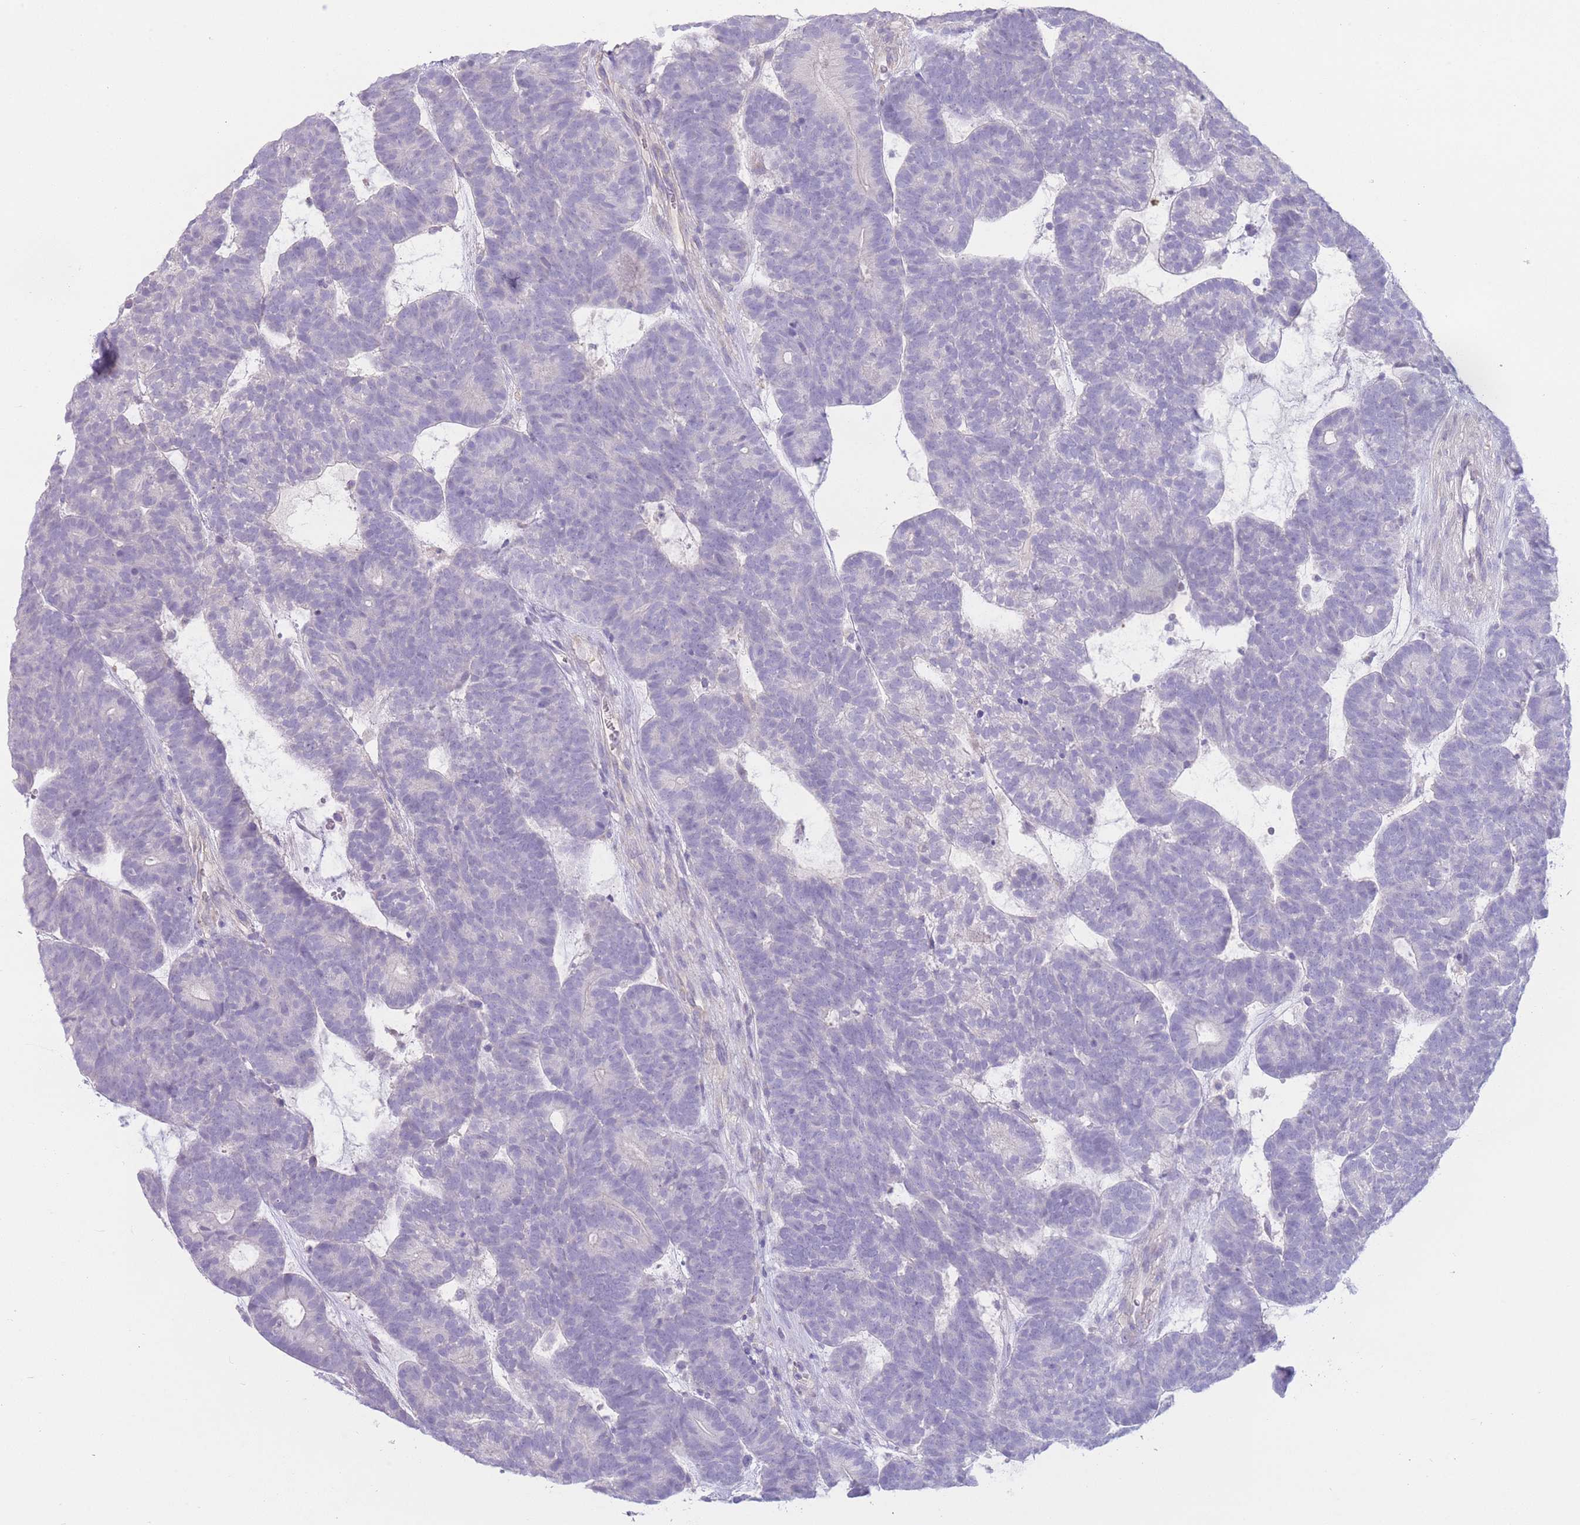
{"staining": {"intensity": "negative", "quantity": "none", "location": "none"}, "tissue": "head and neck cancer", "cell_type": "Tumor cells", "image_type": "cancer", "snomed": [{"axis": "morphology", "description": "Adenocarcinoma, NOS"}, {"axis": "topography", "description": "Head-Neck"}], "caption": "Tumor cells show no significant protein positivity in head and neck adenocarcinoma.", "gene": "BHLHA15", "patient": {"sex": "female", "age": 81}}